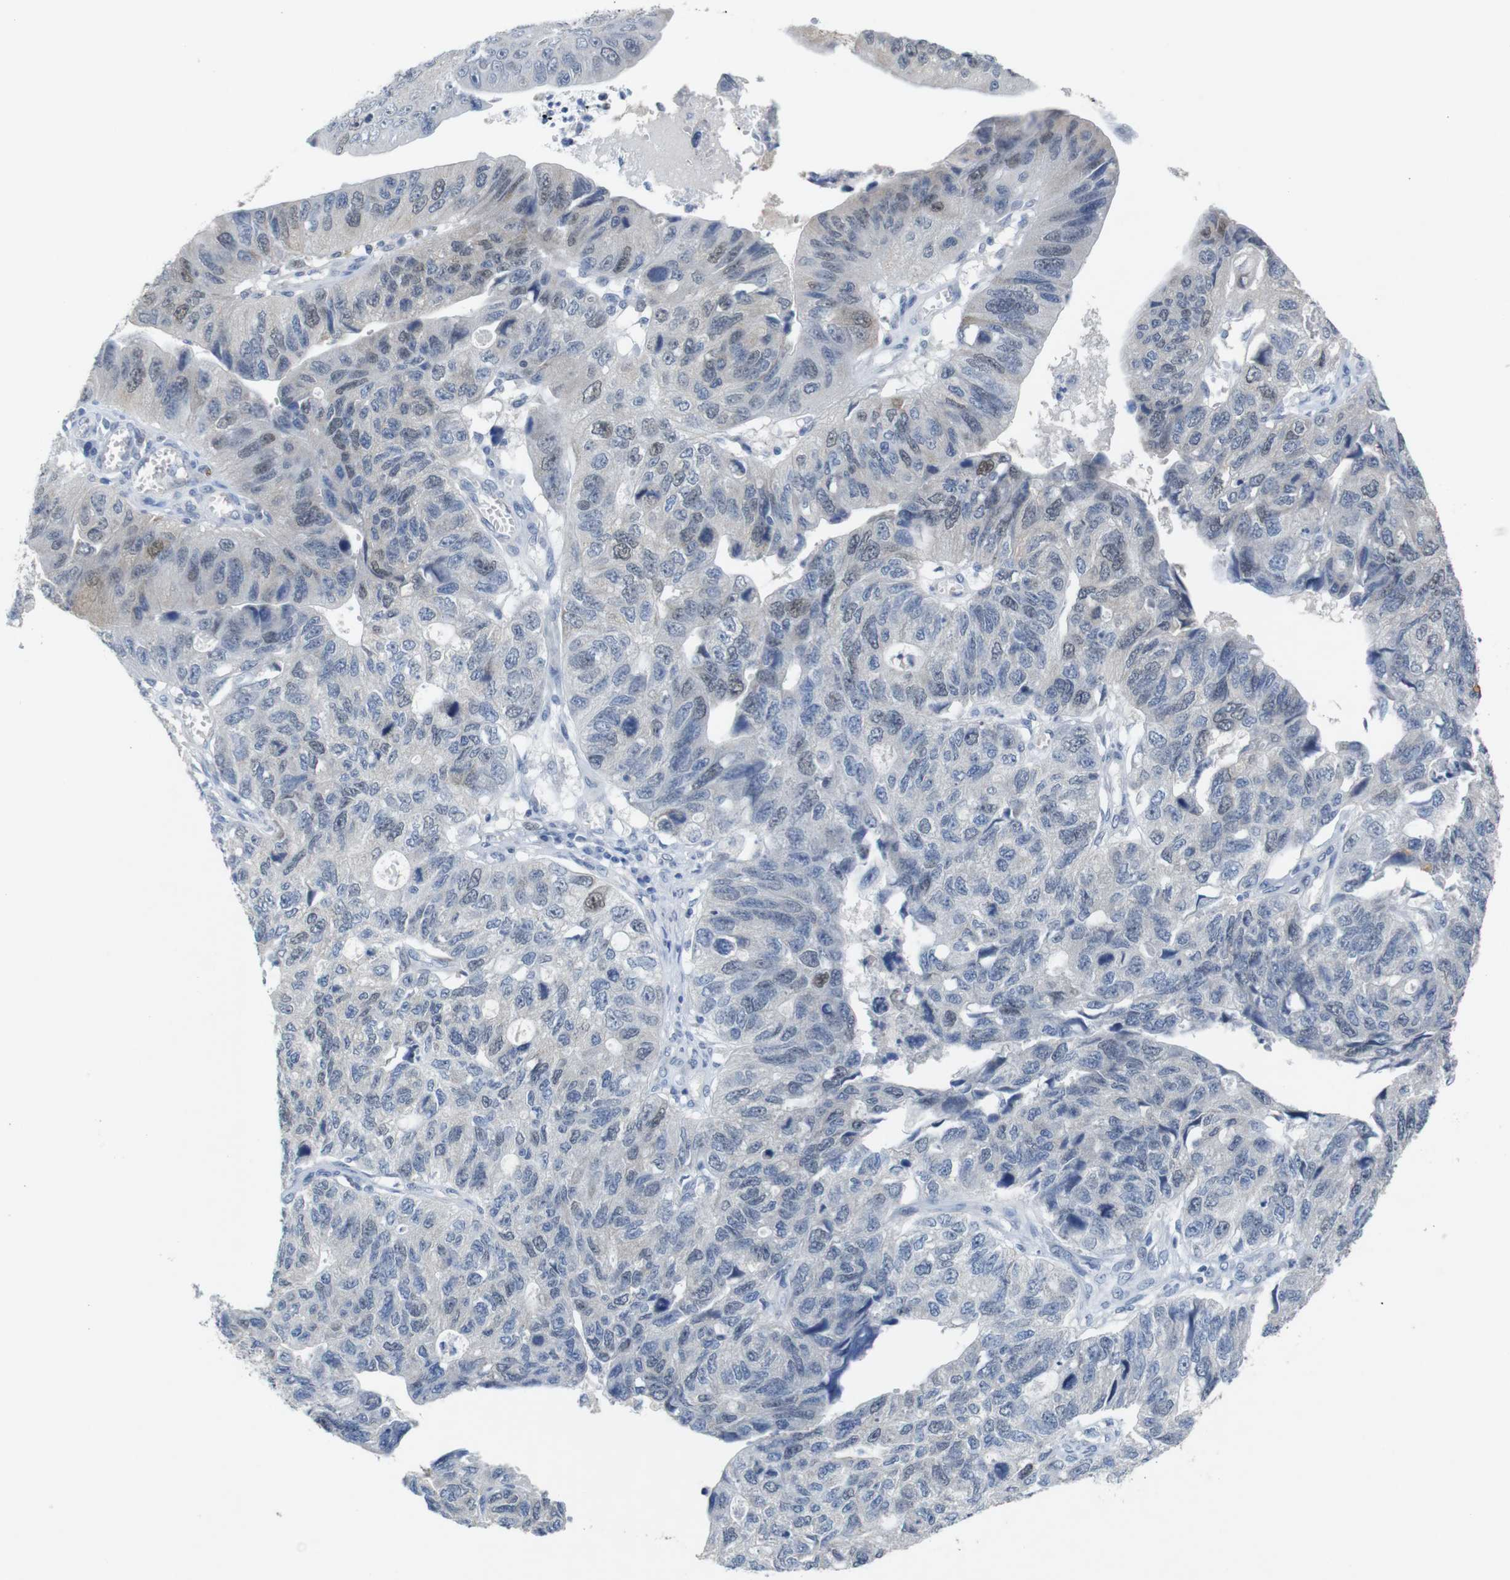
{"staining": {"intensity": "moderate", "quantity": "<25%", "location": "nuclear"}, "tissue": "stomach cancer", "cell_type": "Tumor cells", "image_type": "cancer", "snomed": [{"axis": "morphology", "description": "Adenocarcinoma, NOS"}, {"axis": "topography", "description": "Stomach"}], "caption": "Protein staining displays moderate nuclear expression in about <25% of tumor cells in stomach cancer.", "gene": "CDK2", "patient": {"sex": "male", "age": 59}}